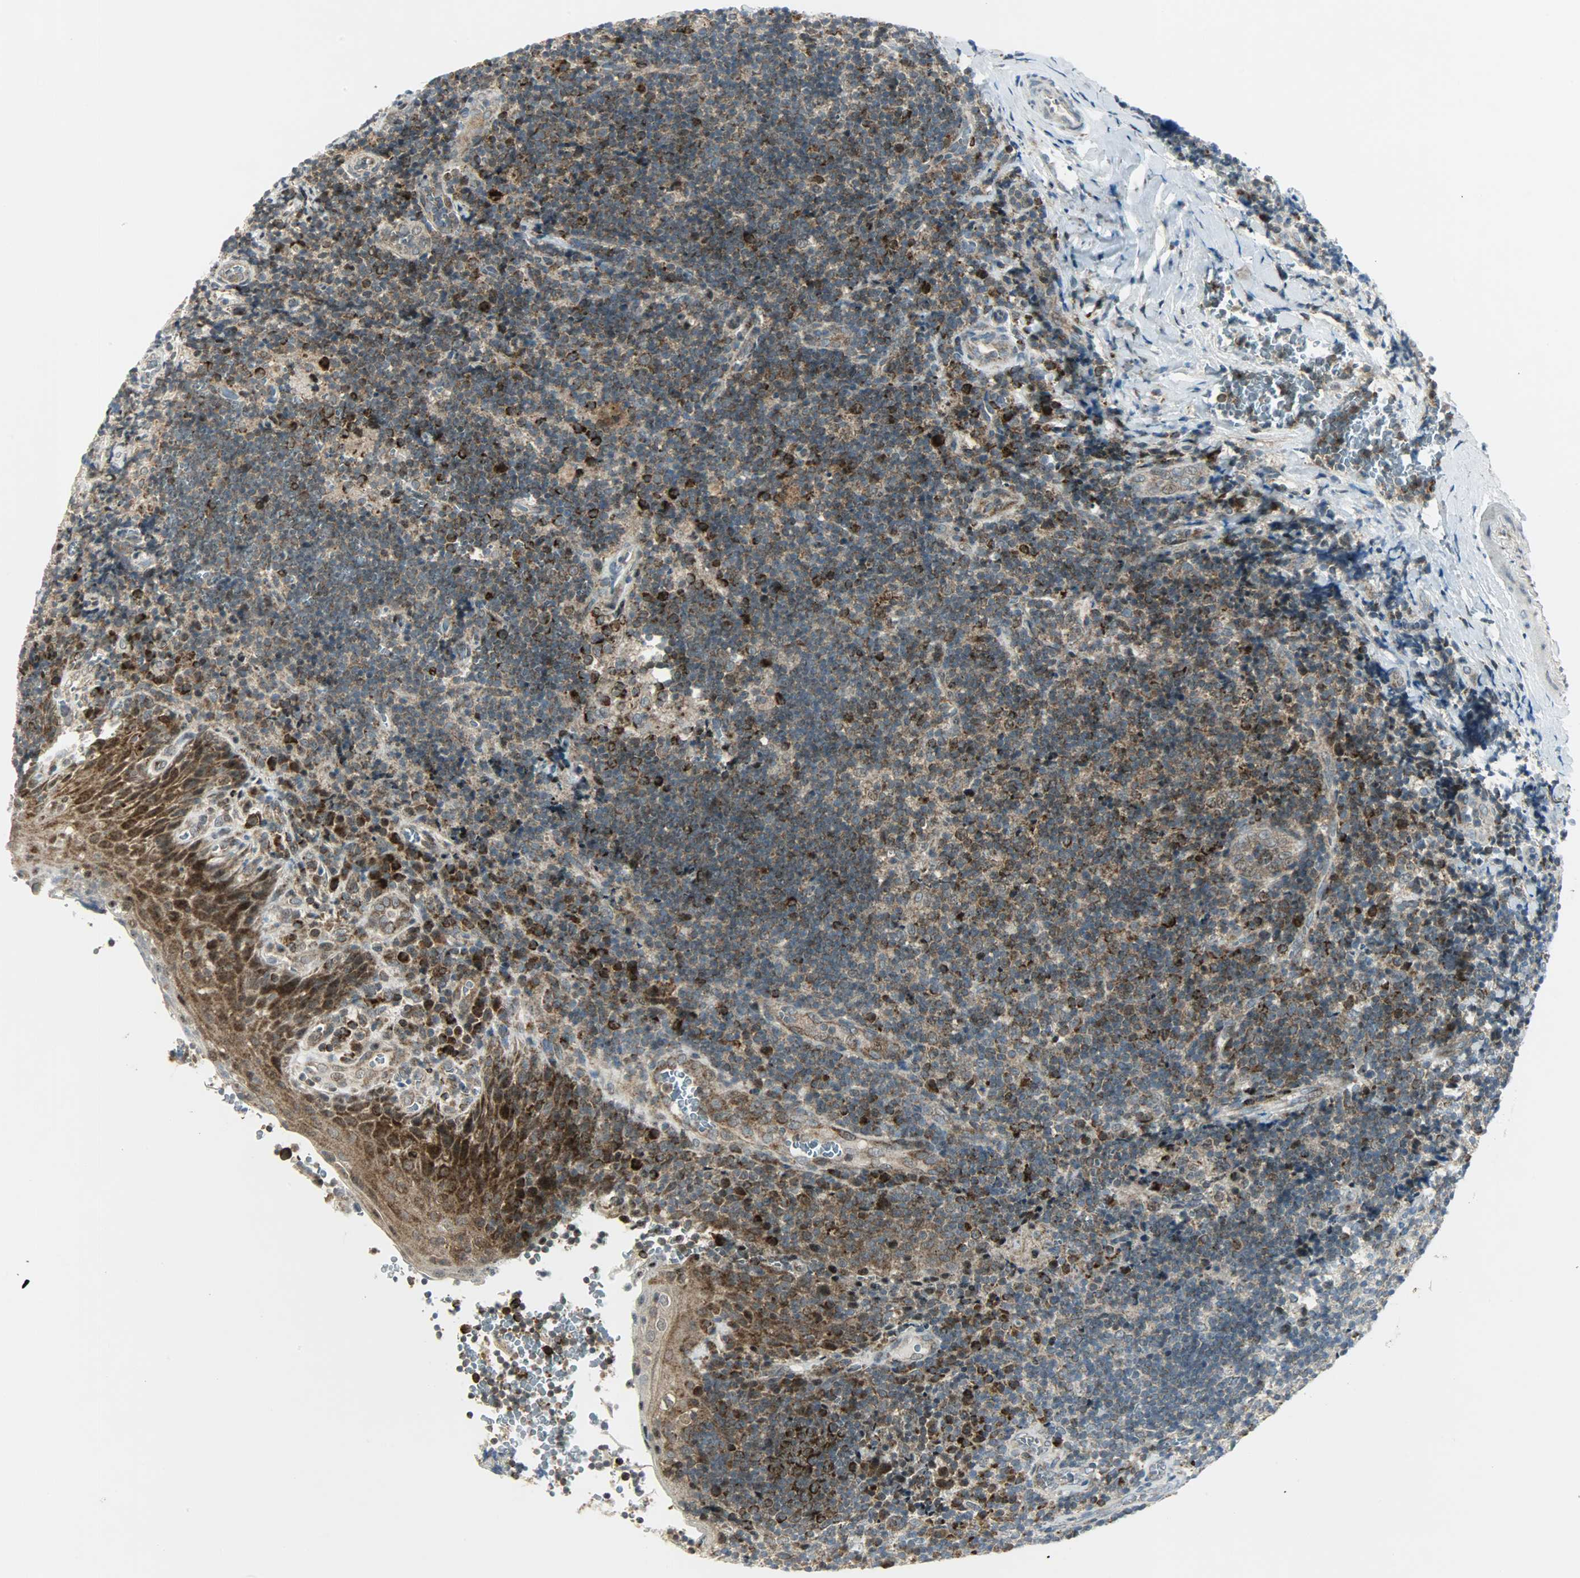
{"staining": {"intensity": "strong", "quantity": ">75%", "location": "cytoplasmic/membranous"}, "tissue": "tonsil", "cell_type": "Germinal center cells", "image_type": "normal", "snomed": [{"axis": "morphology", "description": "Normal tissue, NOS"}, {"axis": "topography", "description": "Tonsil"}], "caption": "Immunohistochemical staining of benign tonsil reveals high levels of strong cytoplasmic/membranous staining in approximately >75% of germinal center cells.", "gene": "IL15", "patient": {"sex": "male", "age": 20}}